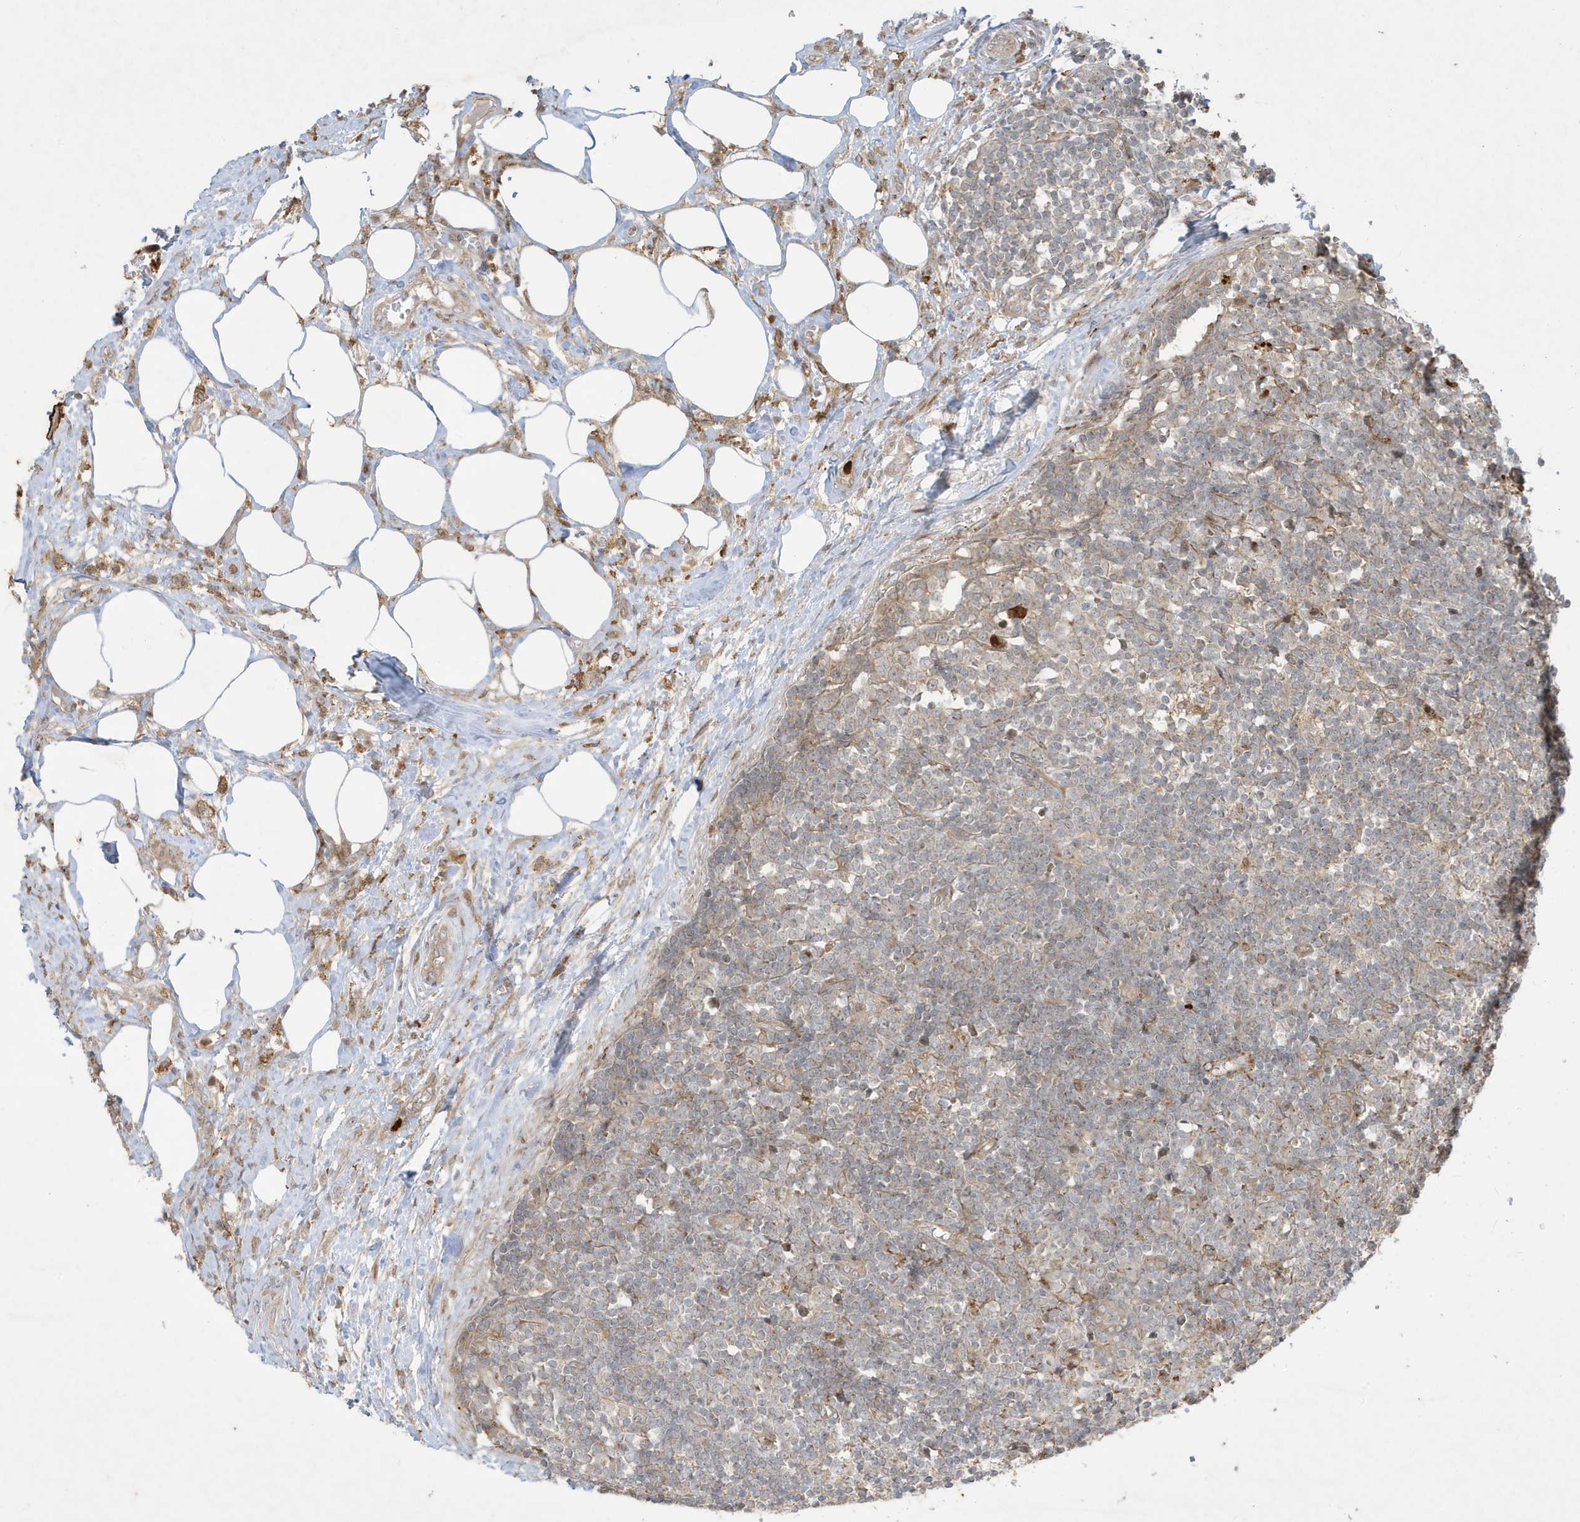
{"staining": {"intensity": "negative", "quantity": "none", "location": "none"}, "tissue": "lymph node", "cell_type": "Germinal center cells", "image_type": "normal", "snomed": [{"axis": "morphology", "description": "Normal tissue, NOS"}, {"axis": "morphology", "description": "Squamous cell carcinoma, metastatic, NOS"}, {"axis": "topography", "description": "Lymph node"}], "caption": "Image shows no significant protein positivity in germinal center cells of unremarkable lymph node. (DAB (3,3'-diaminobenzidine) immunohistochemistry with hematoxylin counter stain).", "gene": "IFT57", "patient": {"sex": "male", "age": 73}}